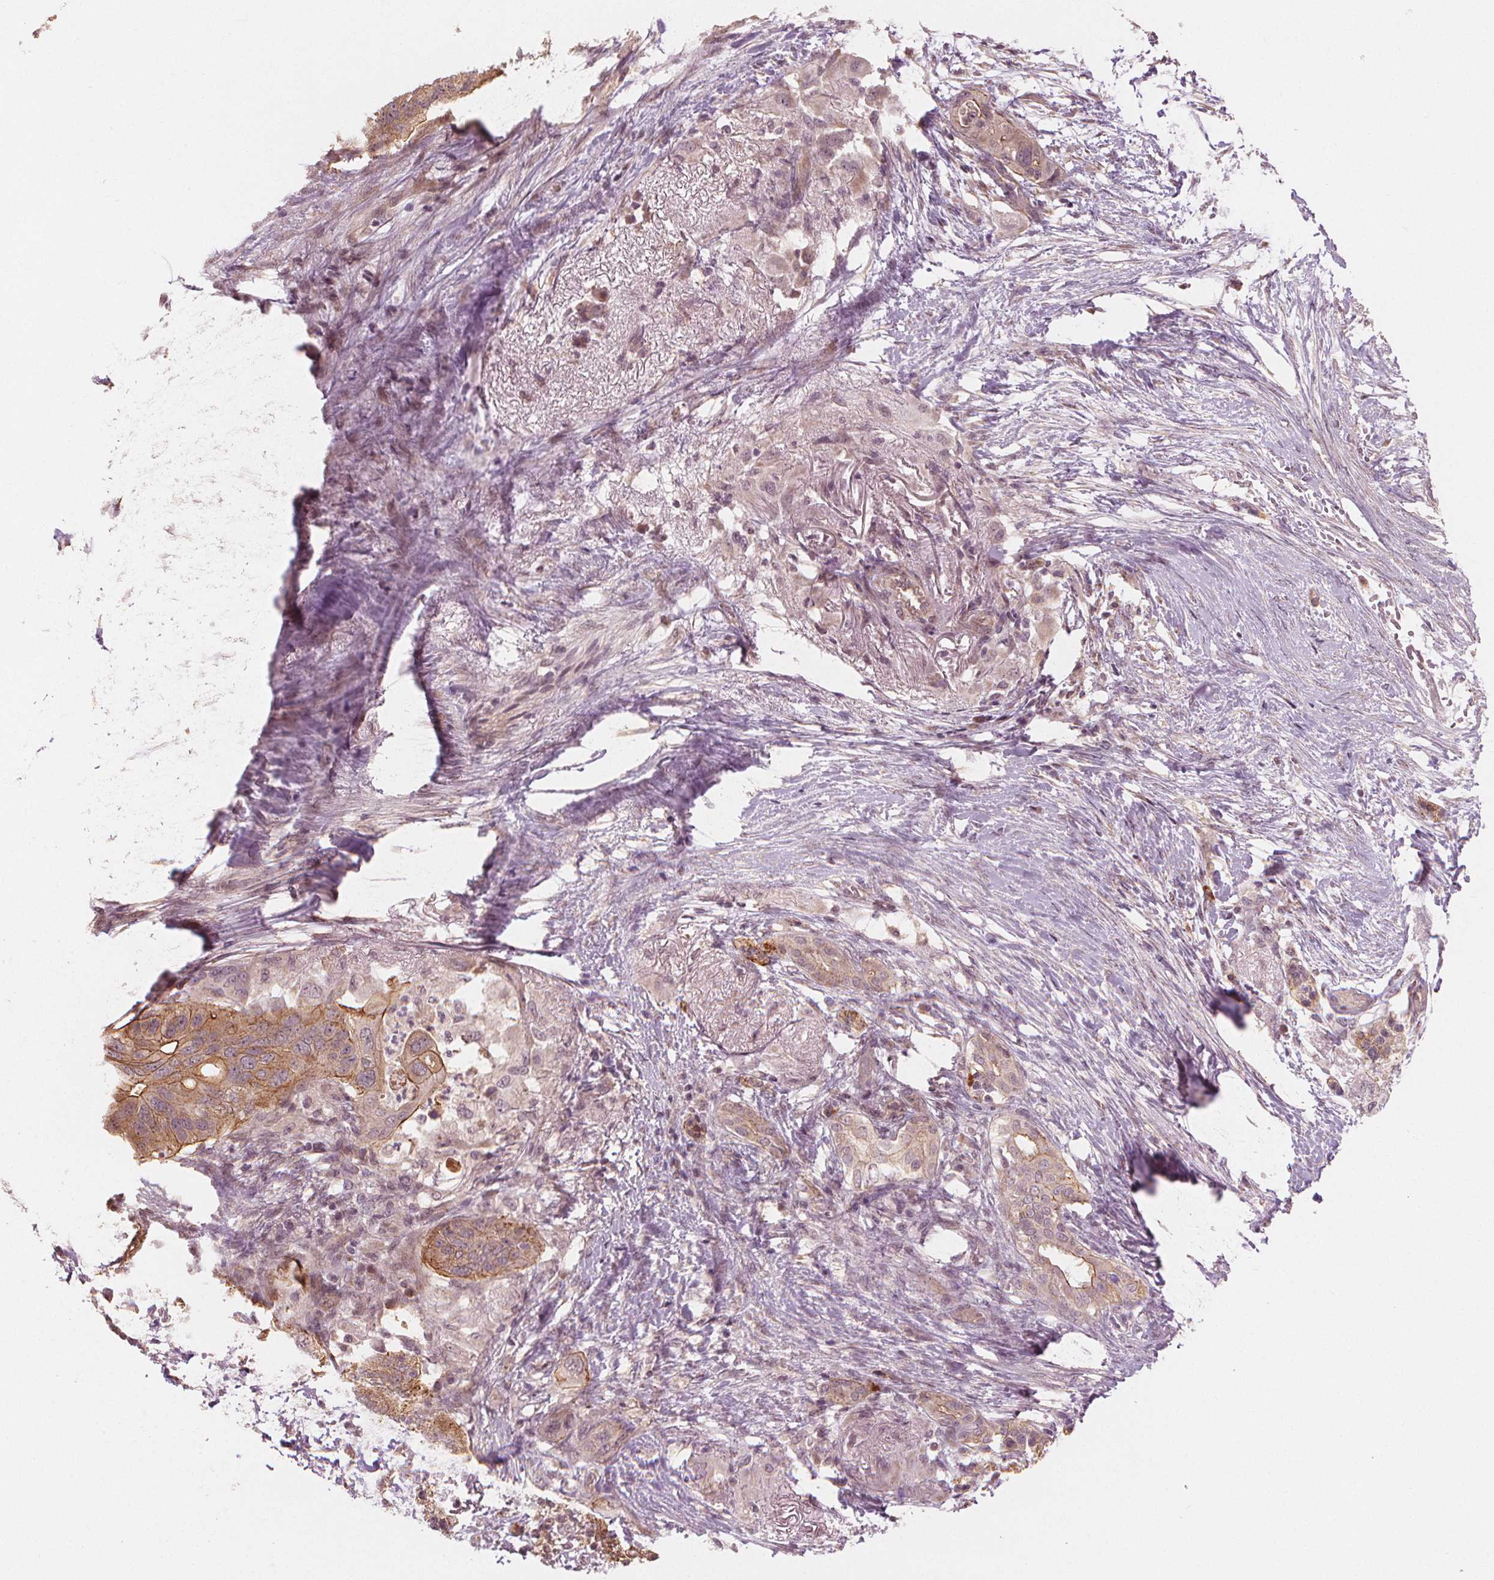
{"staining": {"intensity": "moderate", "quantity": "25%-75%", "location": "cytoplasmic/membranous"}, "tissue": "pancreatic cancer", "cell_type": "Tumor cells", "image_type": "cancer", "snomed": [{"axis": "morphology", "description": "Adenocarcinoma, NOS"}, {"axis": "topography", "description": "Pancreas"}], "caption": "Protein staining of pancreatic cancer tissue exhibits moderate cytoplasmic/membranous staining in approximately 25%-75% of tumor cells.", "gene": "CLBA1", "patient": {"sex": "female", "age": 72}}